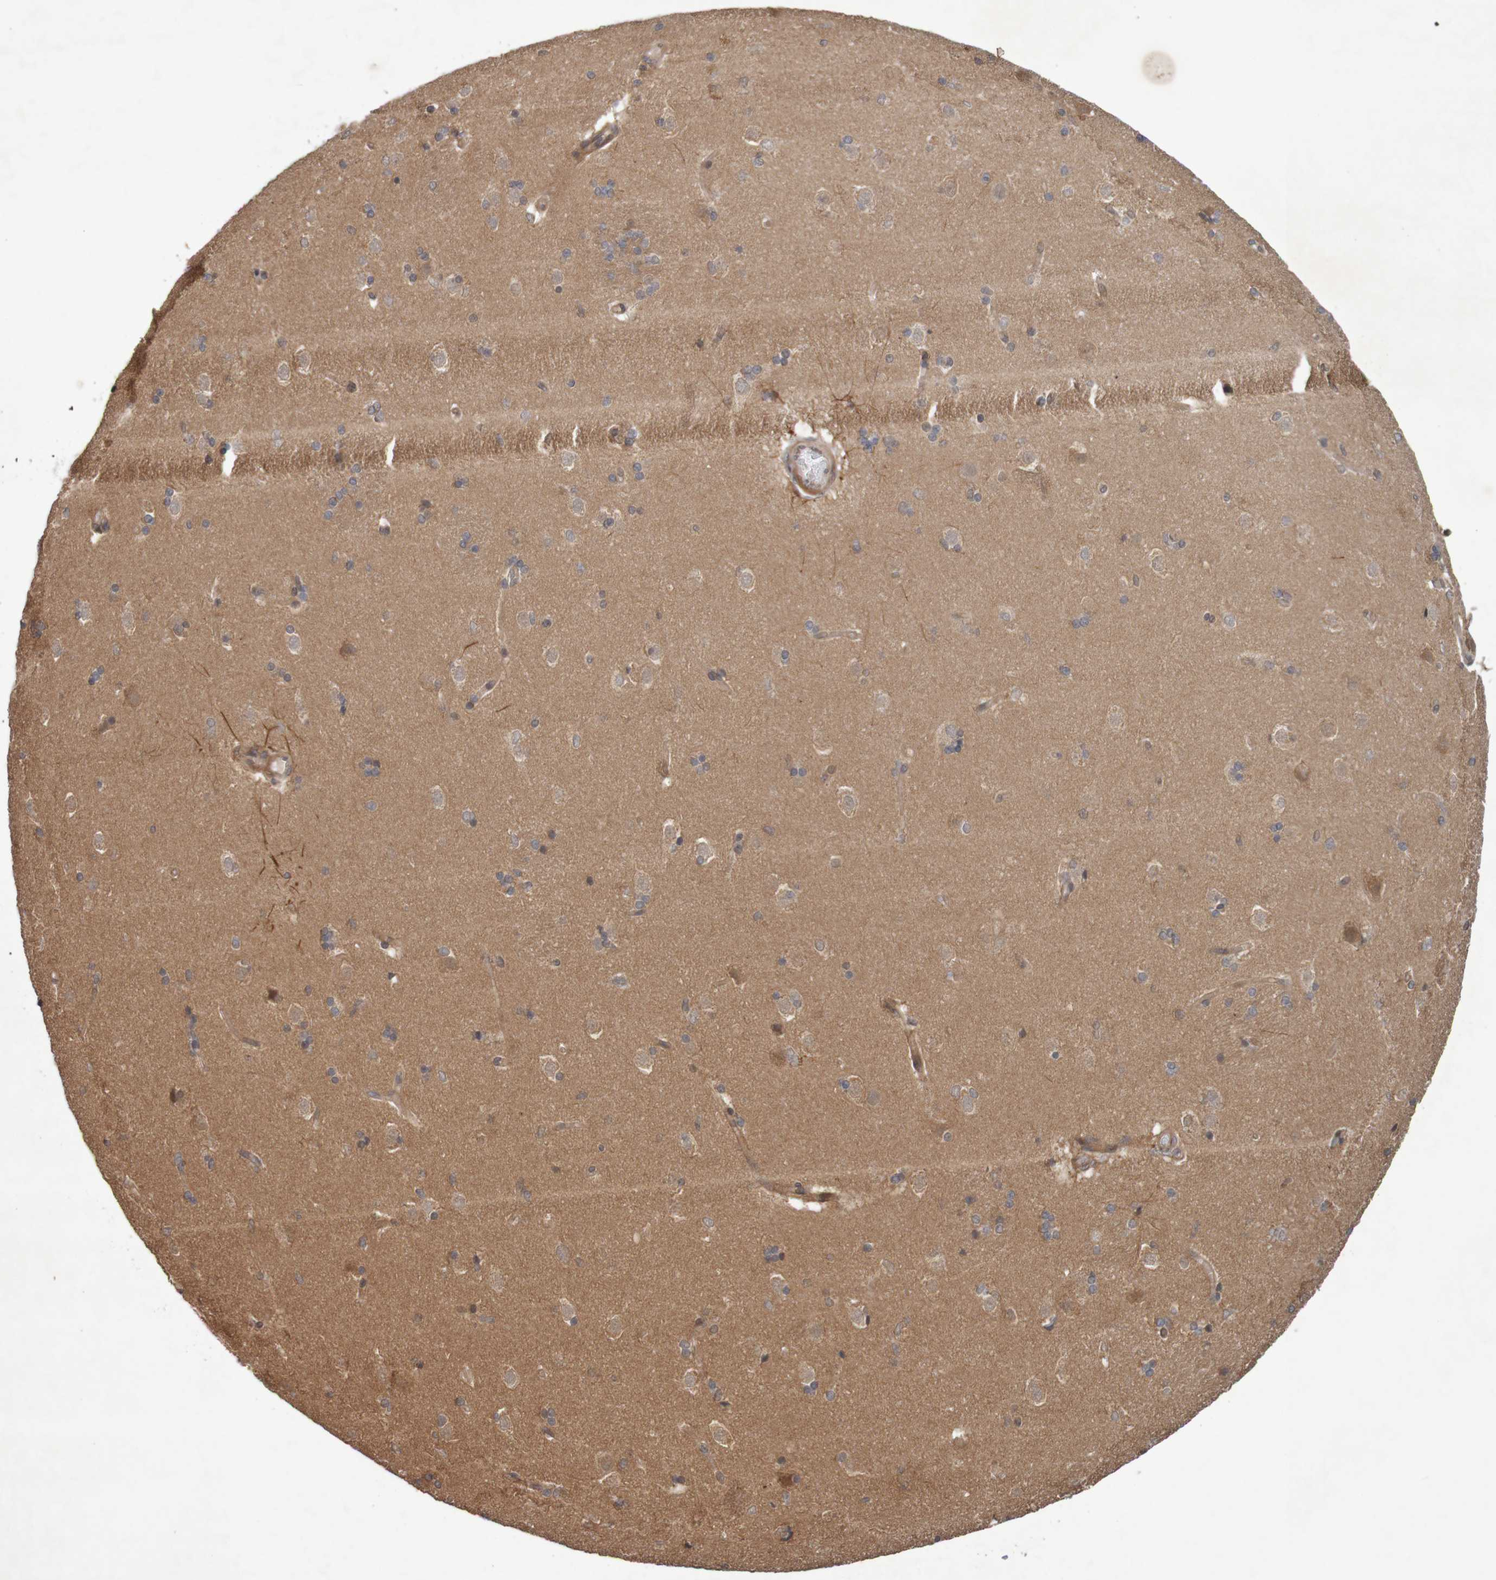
{"staining": {"intensity": "weak", "quantity": "<25%", "location": "cytoplasmic/membranous"}, "tissue": "caudate", "cell_type": "Glial cells", "image_type": "normal", "snomed": [{"axis": "morphology", "description": "Normal tissue, NOS"}, {"axis": "topography", "description": "Lateral ventricle wall"}], "caption": "High power microscopy micrograph of an IHC histopathology image of normal caudate, revealing no significant positivity in glial cells. The staining is performed using DAB brown chromogen with nuclei counter-stained in using hematoxylin.", "gene": "ARHGEF11", "patient": {"sex": "female", "age": 19}}